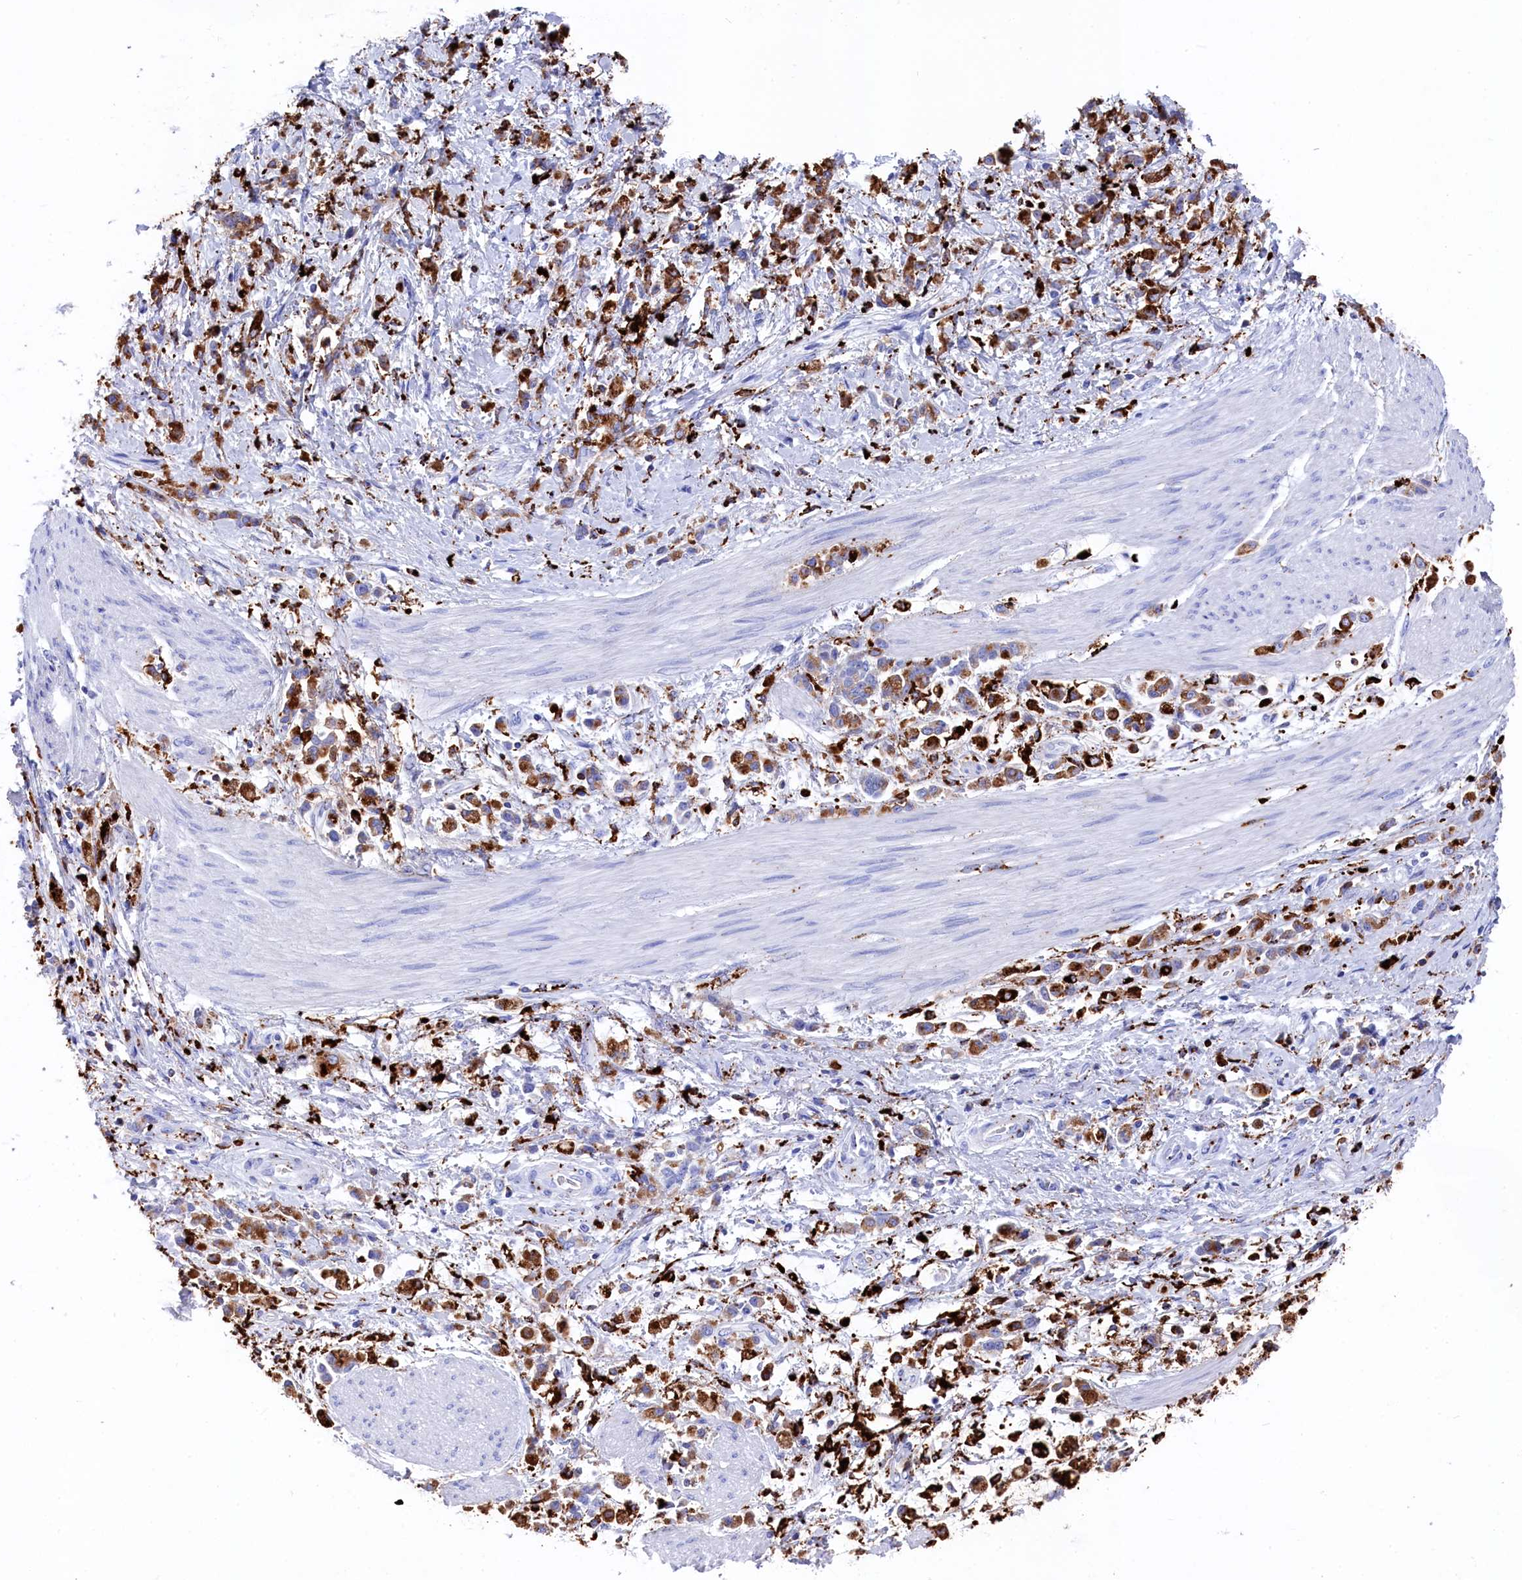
{"staining": {"intensity": "moderate", "quantity": "25%-75%", "location": "cytoplasmic/membranous"}, "tissue": "stomach cancer", "cell_type": "Tumor cells", "image_type": "cancer", "snomed": [{"axis": "morphology", "description": "Adenocarcinoma, NOS"}, {"axis": "topography", "description": "Stomach"}], "caption": "This image reveals stomach adenocarcinoma stained with immunohistochemistry (IHC) to label a protein in brown. The cytoplasmic/membranous of tumor cells show moderate positivity for the protein. Nuclei are counter-stained blue.", "gene": "PLAC8", "patient": {"sex": "female", "age": 60}}